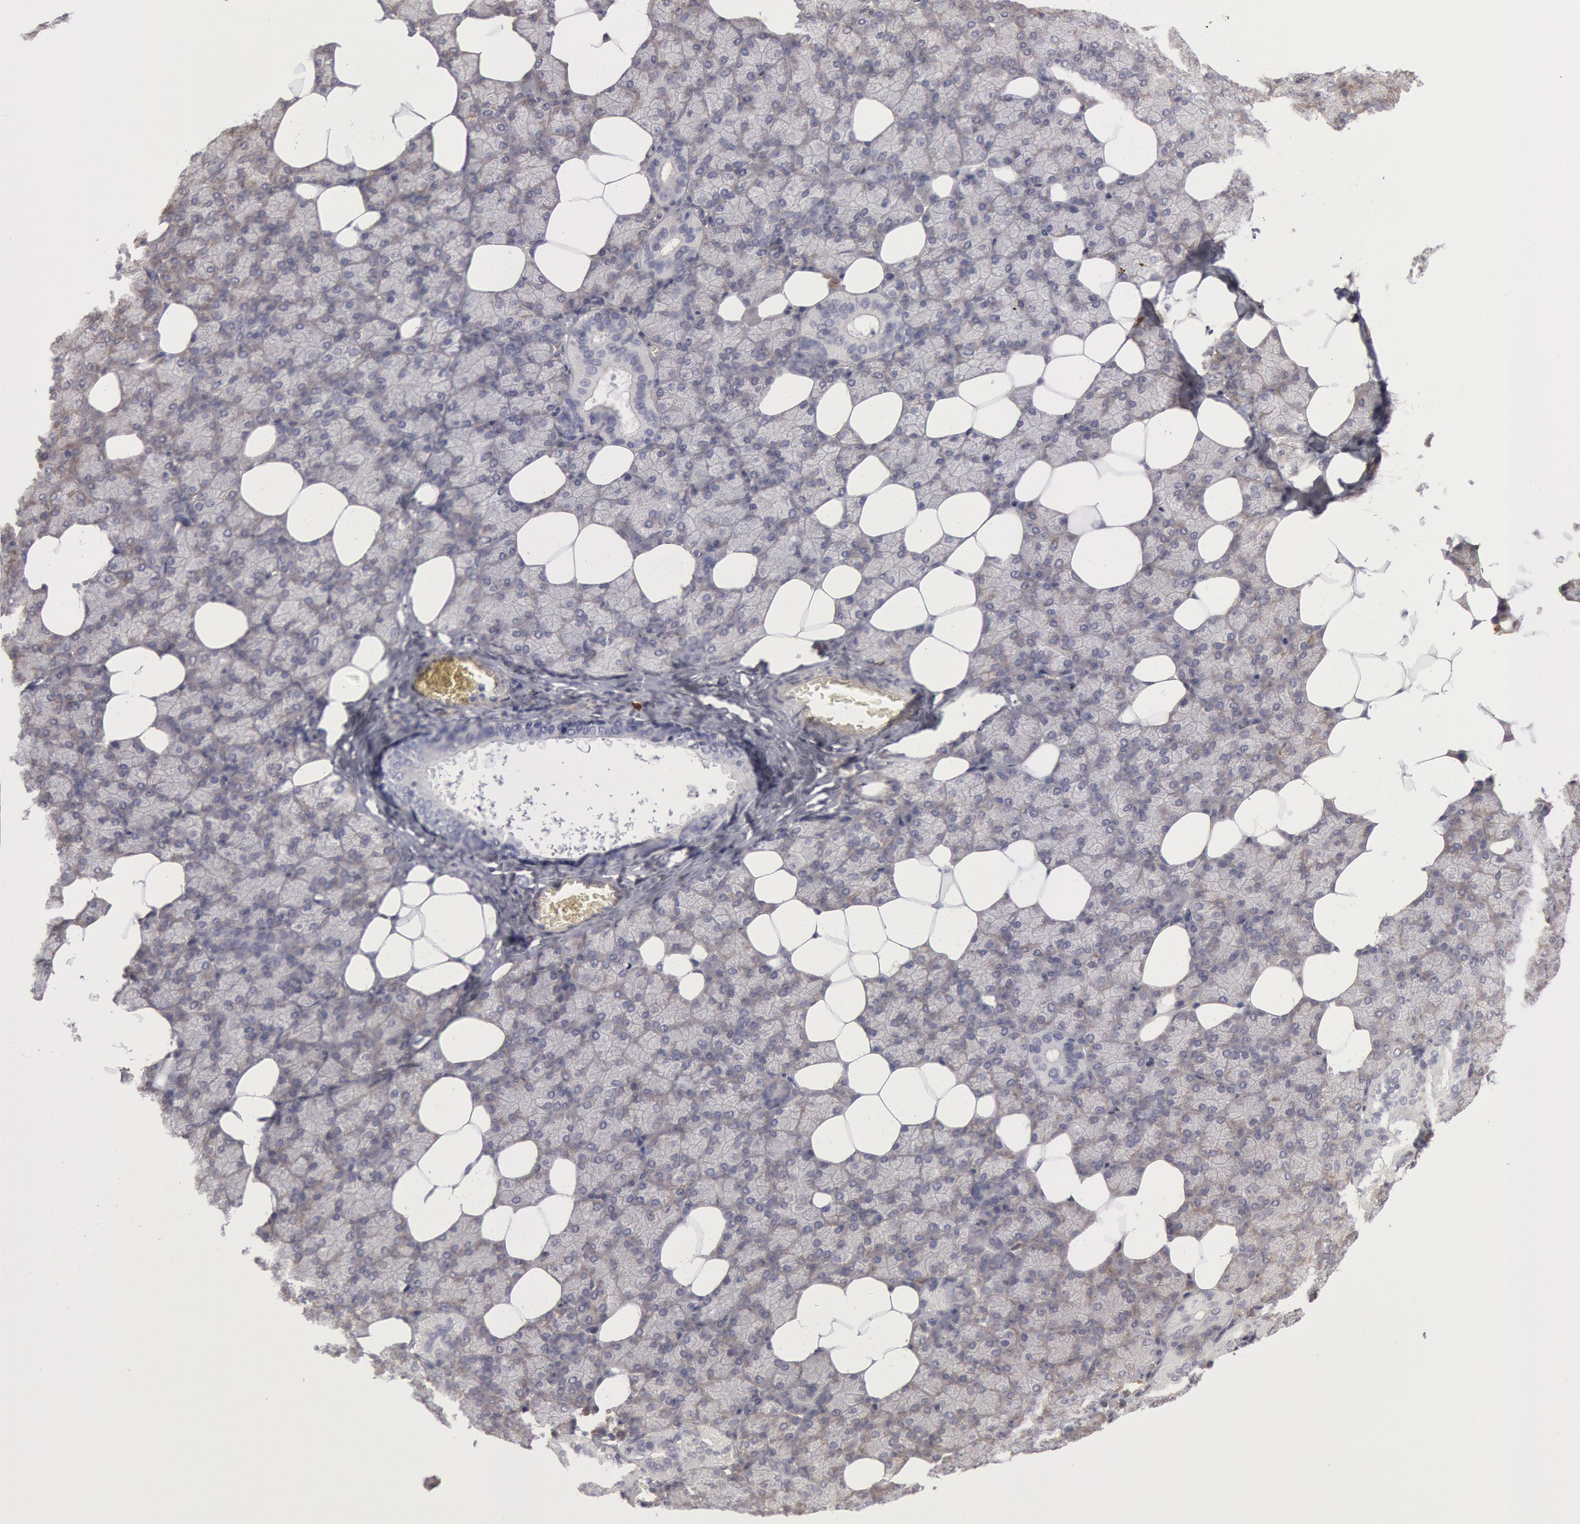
{"staining": {"intensity": "negative", "quantity": "none", "location": "none"}, "tissue": "salivary gland", "cell_type": "Glandular cells", "image_type": "normal", "snomed": [{"axis": "morphology", "description": "Normal tissue, NOS"}, {"axis": "topography", "description": "Lymph node"}, {"axis": "topography", "description": "Salivary gland"}], "caption": "Salivary gland stained for a protein using immunohistochemistry reveals no positivity glandular cells.", "gene": "CCDC50", "patient": {"sex": "male", "age": 8}}